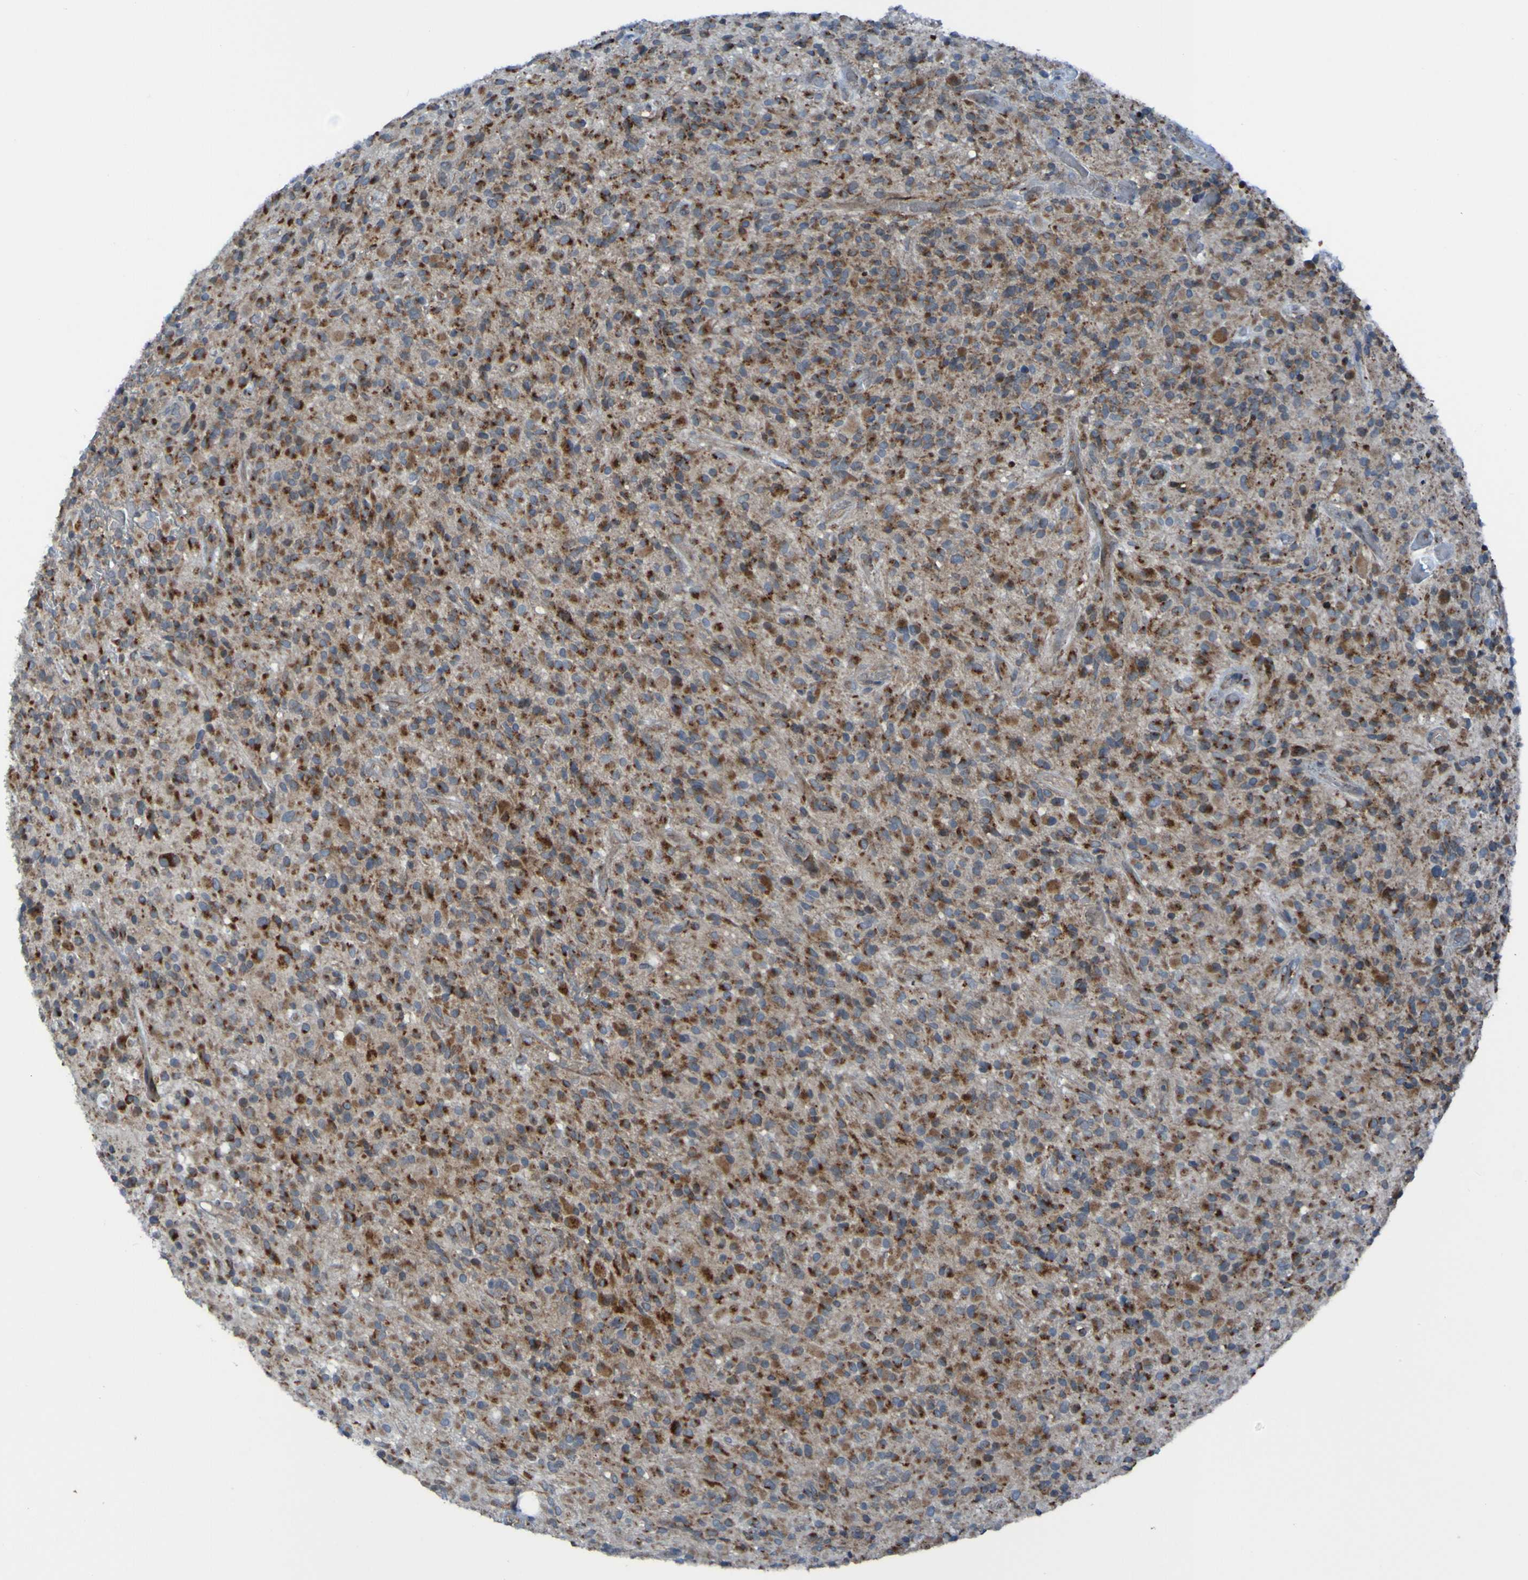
{"staining": {"intensity": "moderate", "quantity": "25%-75%", "location": "cytoplasmic/membranous"}, "tissue": "glioma", "cell_type": "Tumor cells", "image_type": "cancer", "snomed": [{"axis": "morphology", "description": "Glioma, malignant, High grade"}, {"axis": "topography", "description": "Brain"}], "caption": "This is a histology image of immunohistochemistry (IHC) staining of malignant high-grade glioma, which shows moderate staining in the cytoplasmic/membranous of tumor cells.", "gene": "UNG", "patient": {"sex": "male", "age": 71}}